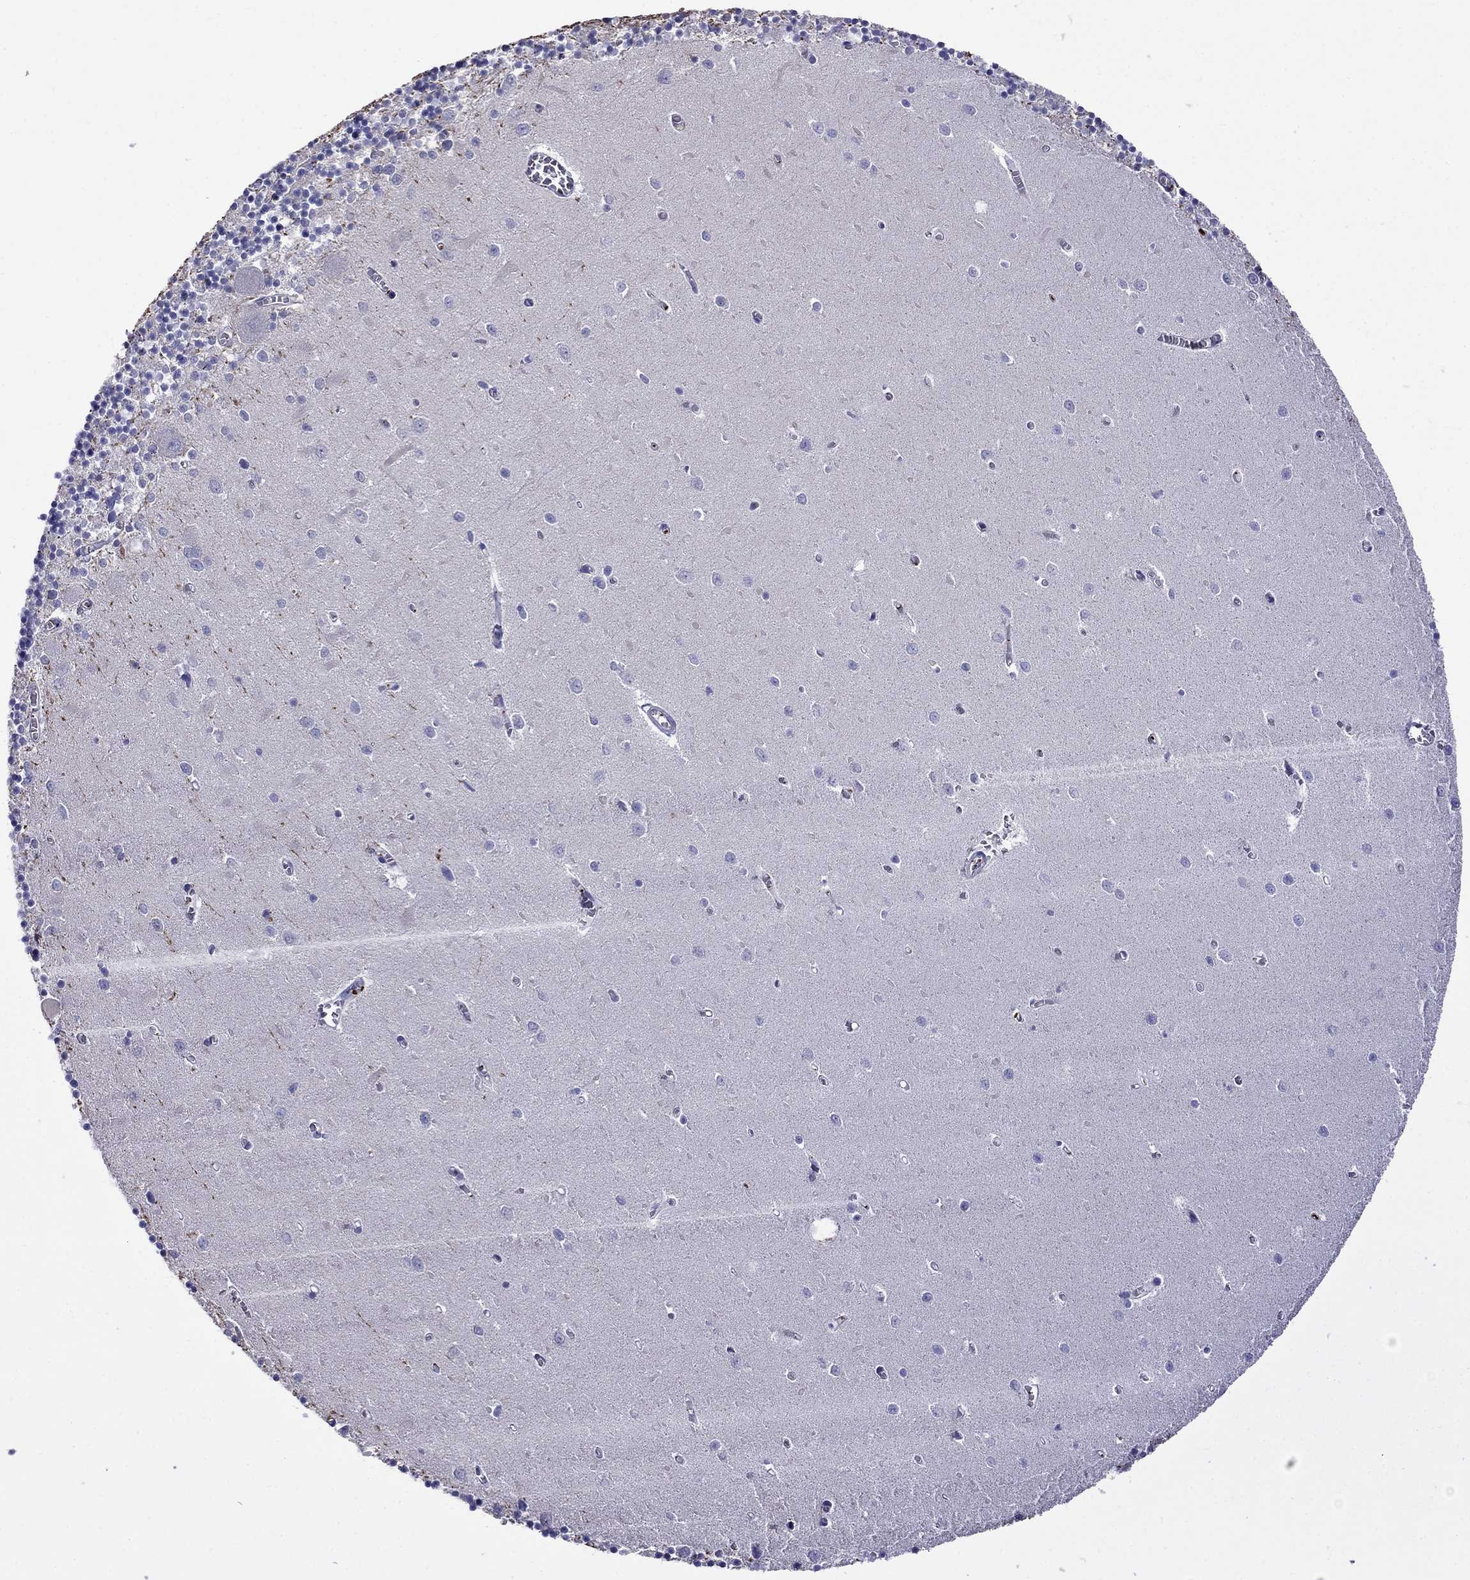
{"staining": {"intensity": "strong", "quantity": "<25%", "location": "nuclear"}, "tissue": "cerebellum", "cell_type": "Cells in granular layer", "image_type": "normal", "snomed": [{"axis": "morphology", "description": "Normal tissue, NOS"}, {"axis": "topography", "description": "Cerebellum"}], "caption": "High-magnification brightfield microscopy of benign cerebellum stained with DAB (3,3'-diaminobenzidine) (brown) and counterstained with hematoxylin (blue). cells in granular layer exhibit strong nuclear positivity is appreciated in approximately<25% of cells. The protein is stained brown, and the nuclei are stained in blue (DAB IHC with brightfield microscopy, high magnification).", "gene": "STAR", "patient": {"sex": "female", "age": 64}}